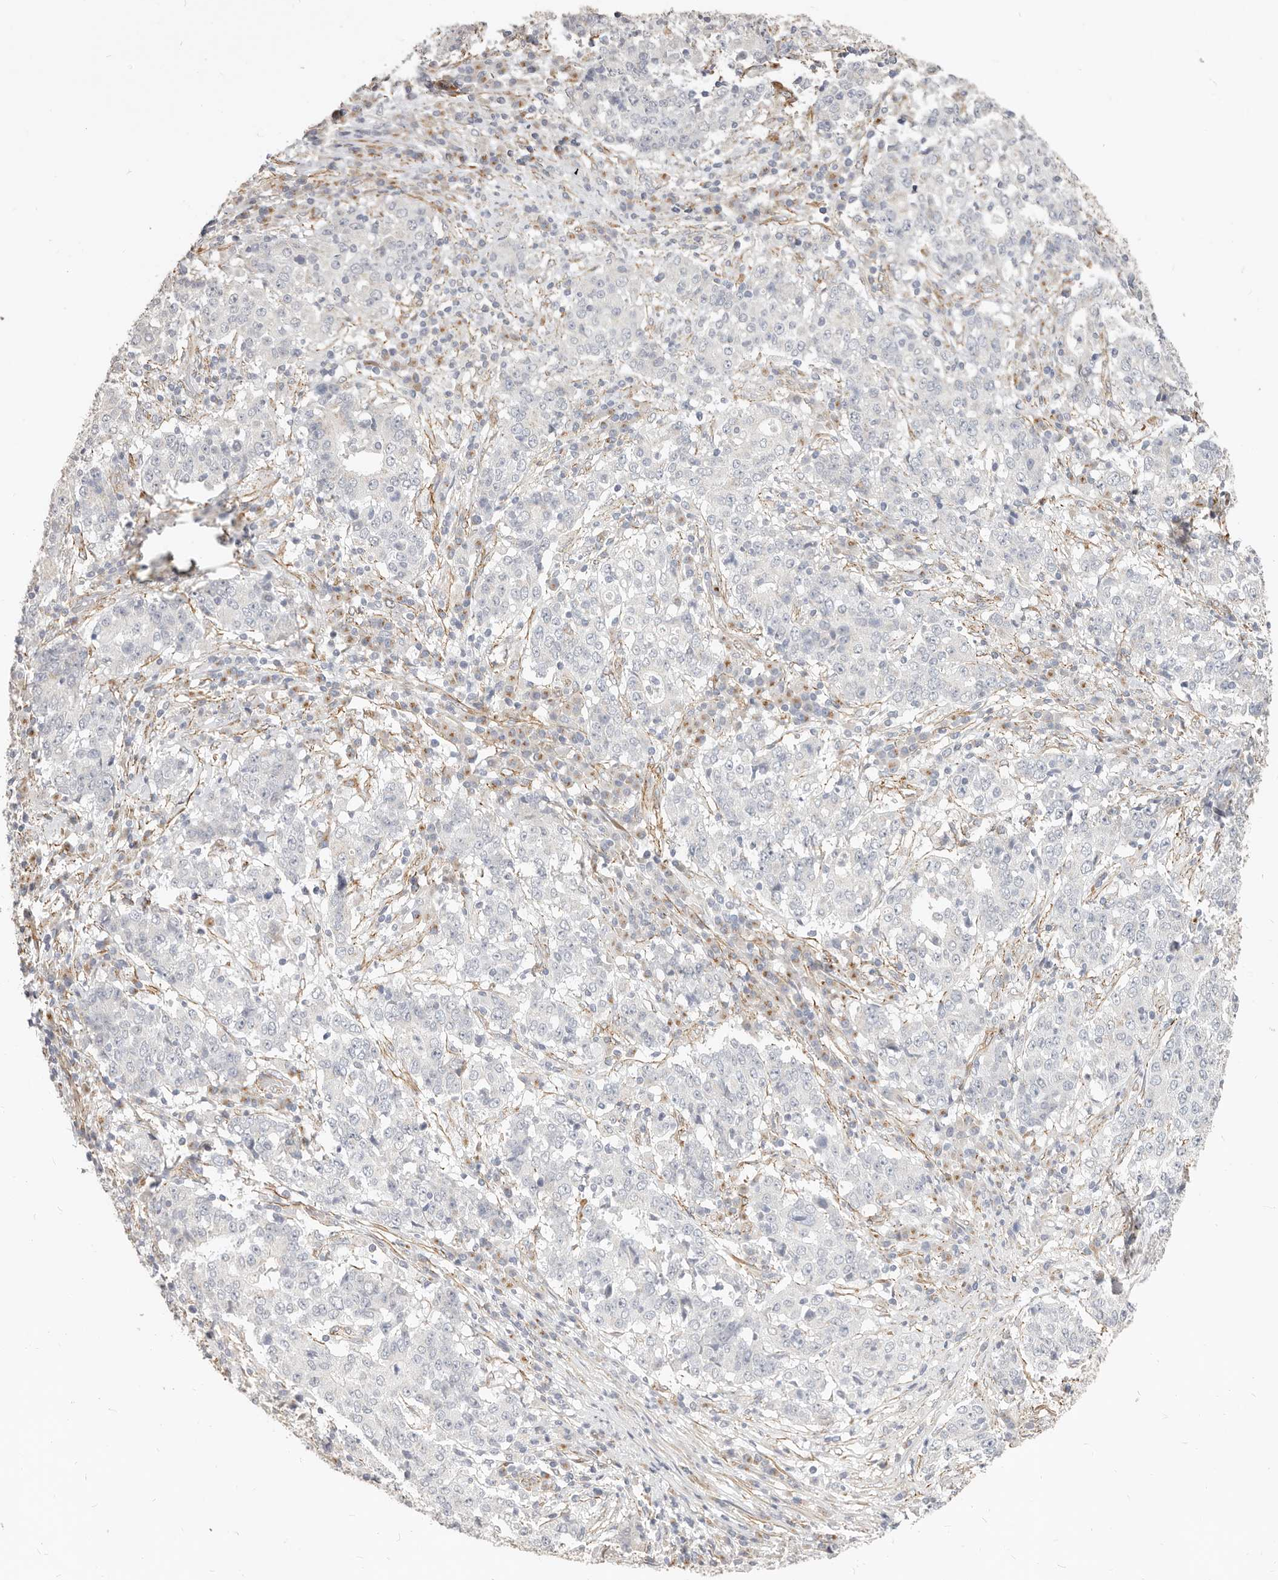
{"staining": {"intensity": "negative", "quantity": "none", "location": "none"}, "tissue": "stomach cancer", "cell_type": "Tumor cells", "image_type": "cancer", "snomed": [{"axis": "morphology", "description": "Adenocarcinoma, NOS"}, {"axis": "topography", "description": "Stomach"}], "caption": "This is an immunohistochemistry (IHC) photomicrograph of human stomach cancer (adenocarcinoma). There is no staining in tumor cells.", "gene": "RABAC1", "patient": {"sex": "male", "age": 59}}